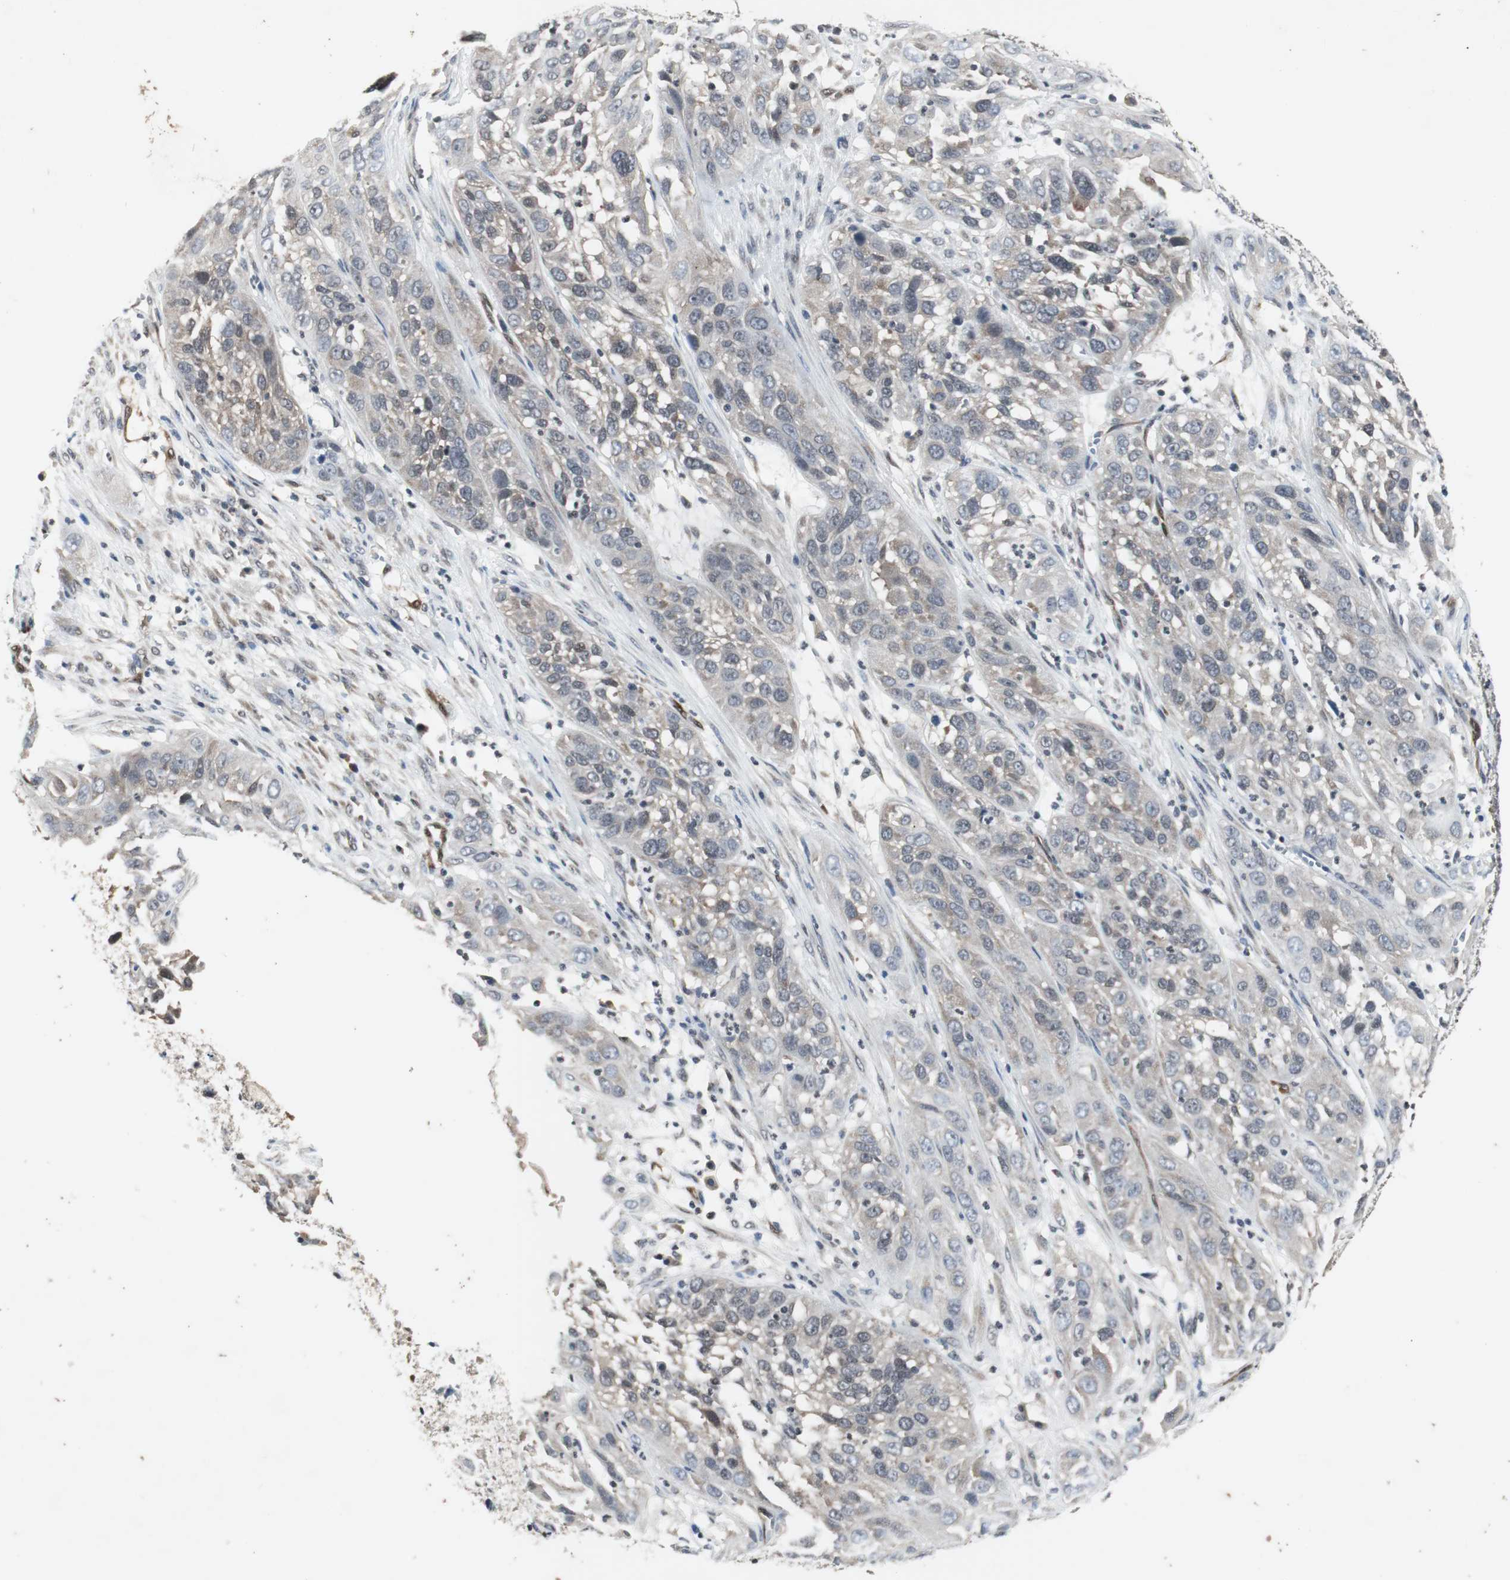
{"staining": {"intensity": "negative", "quantity": "none", "location": "none"}, "tissue": "cervical cancer", "cell_type": "Tumor cells", "image_type": "cancer", "snomed": [{"axis": "morphology", "description": "Squamous cell carcinoma, NOS"}, {"axis": "topography", "description": "Cervix"}], "caption": "Immunohistochemistry (IHC) of squamous cell carcinoma (cervical) reveals no expression in tumor cells.", "gene": "SMAD1", "patient": {"sex": "female", "age": 32}}